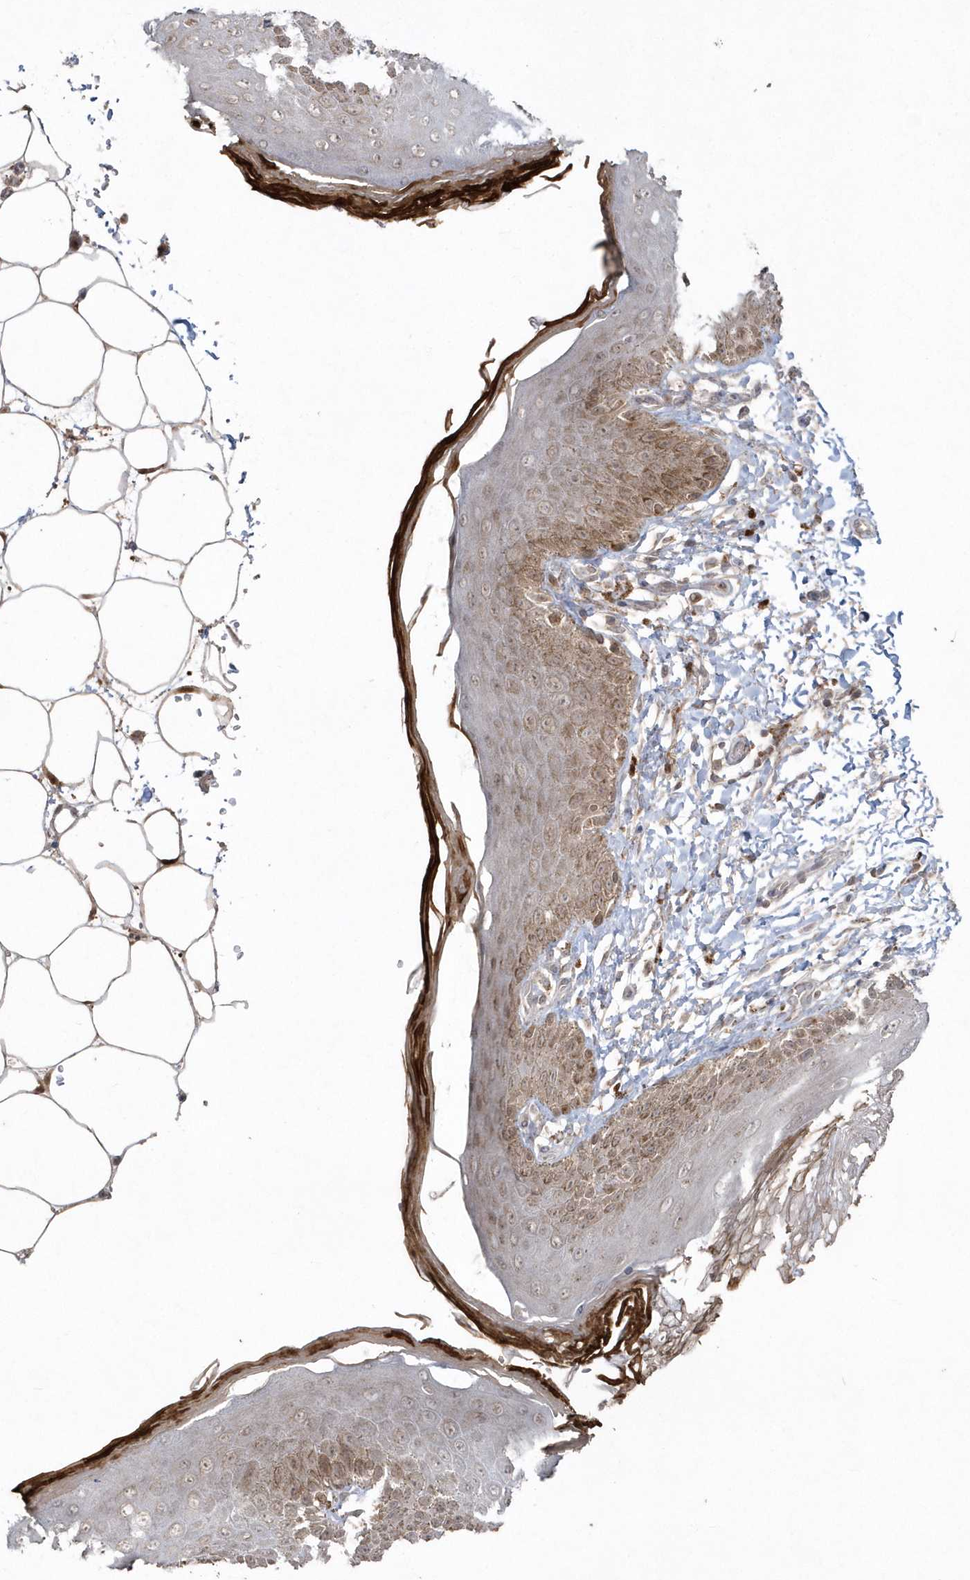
{"staining": {"intensity": "moderate", "quantity": "25%-75%", "location": "cytoplasmic/membranous"}, "tissue": "skin", "cell_type": "Epidermal cells", "image_type": "normal", "snomed": [{"axis": "morphology", "description": "Normal tissue, NOS"}, {"axis": "topography", "description": "Anal"}], "caption": "Immunohistochemistry image of normal skin: human skin stained using immunohistochemistry demonstrates medium levels of moderate protein expression localized specifically in the cytoplasmic/membranous of epidermal cells, appearing as a cytoplasmic/membranous brown color.", "gene": "GEMIN6", "patient": {"sex": "male", "age": 44}}